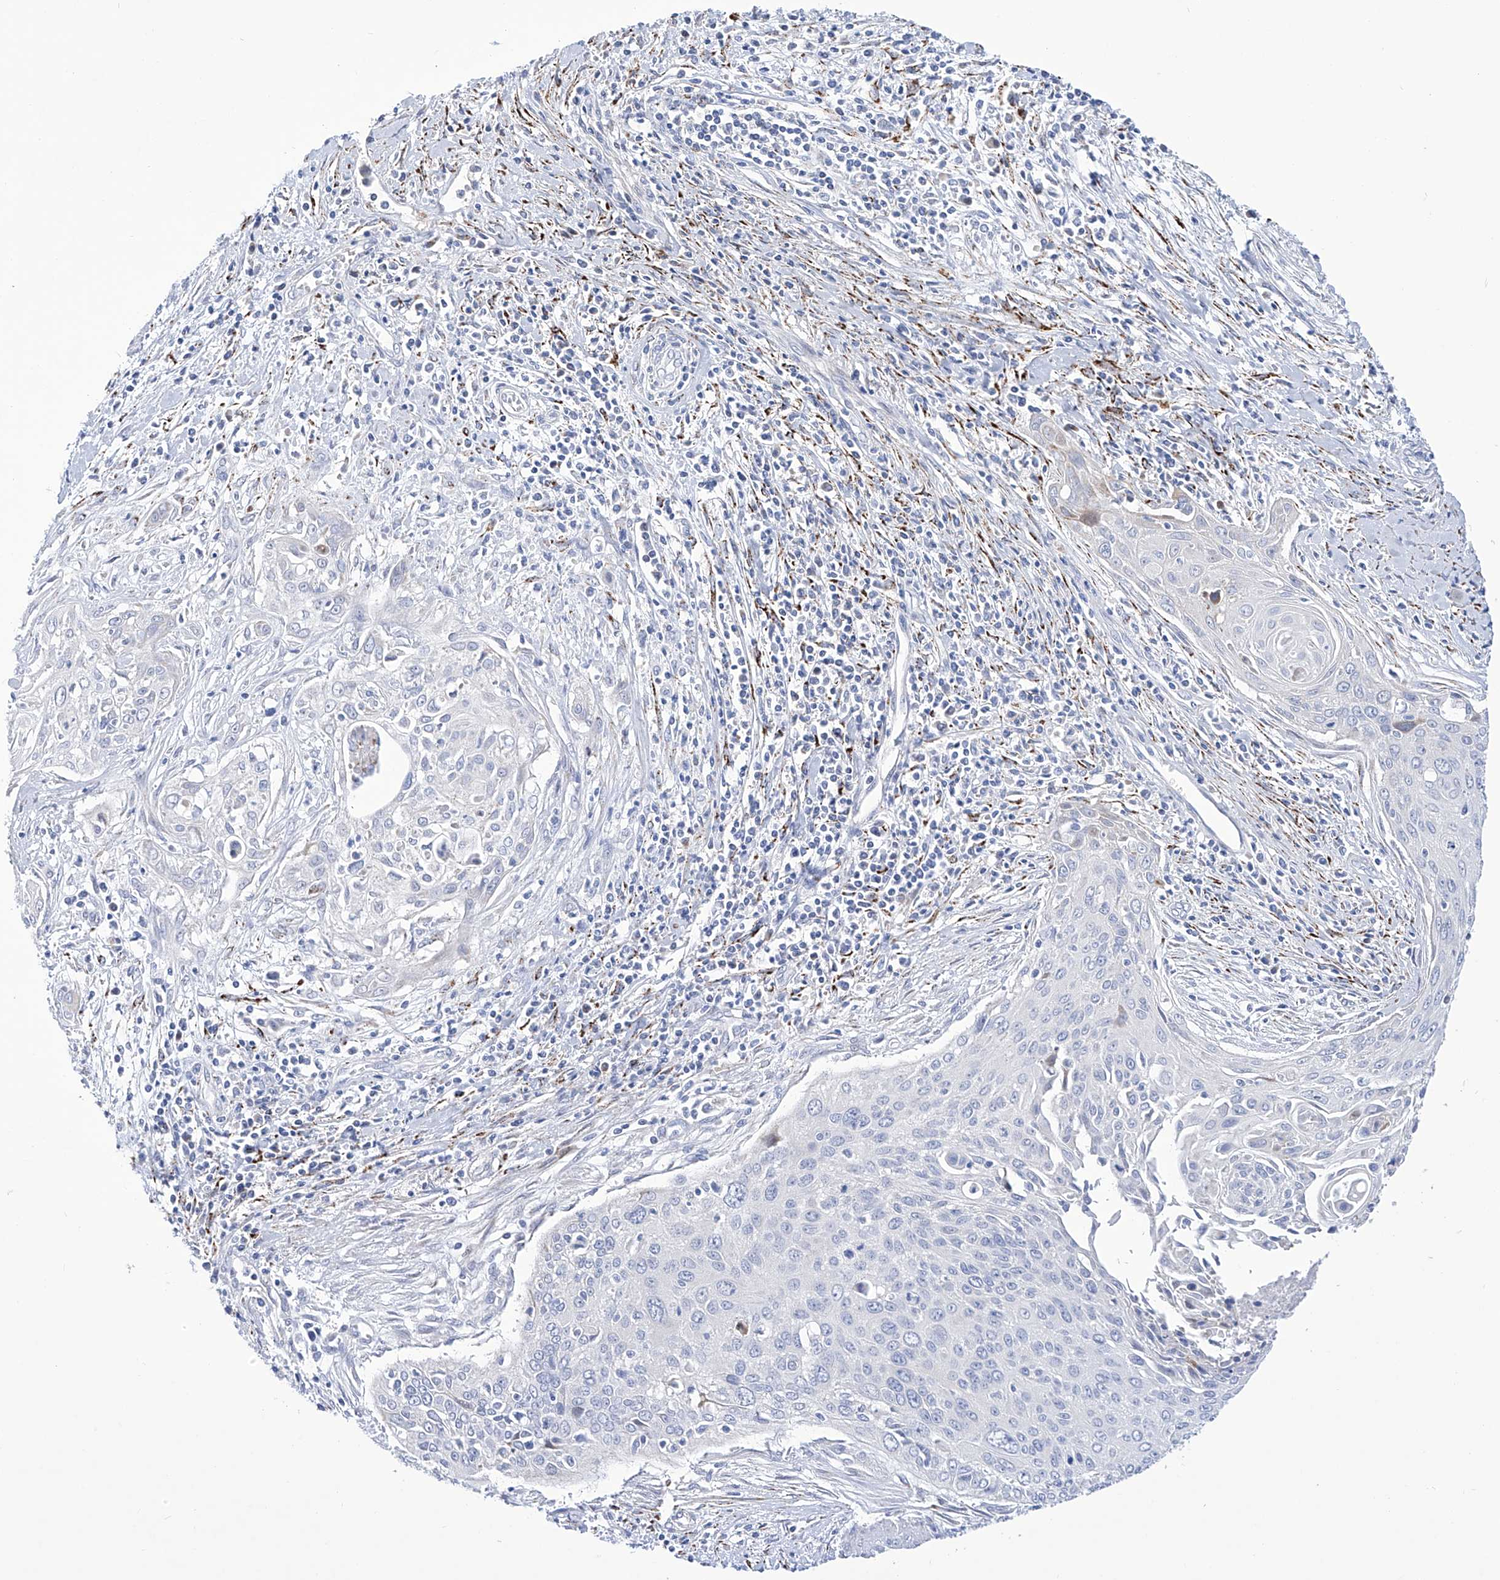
{"staining": {"intensity": "negative", "quantity": "none", "location": "none"}, "tissue": "cervical cancer", "cell_type": "Tumor cells", "image_type": "cancer", "snomed": [{"axis": "morphology", "description": "Squamous cell carcinoma, NOS"}, {"axis": "topography", "description": "Cervix"}], "caption": "A high-resolution histopathology image shows IHC staining of squamous cell carcinoma (cervical), which shows no significant expression in tumor cells. (DAB (3,3'-diaminobenzidine) IHC visualized using brightfield microscopy, high magnification).", "gene": "C1orf87", "patient": {"sex": "female", "age": 55}}